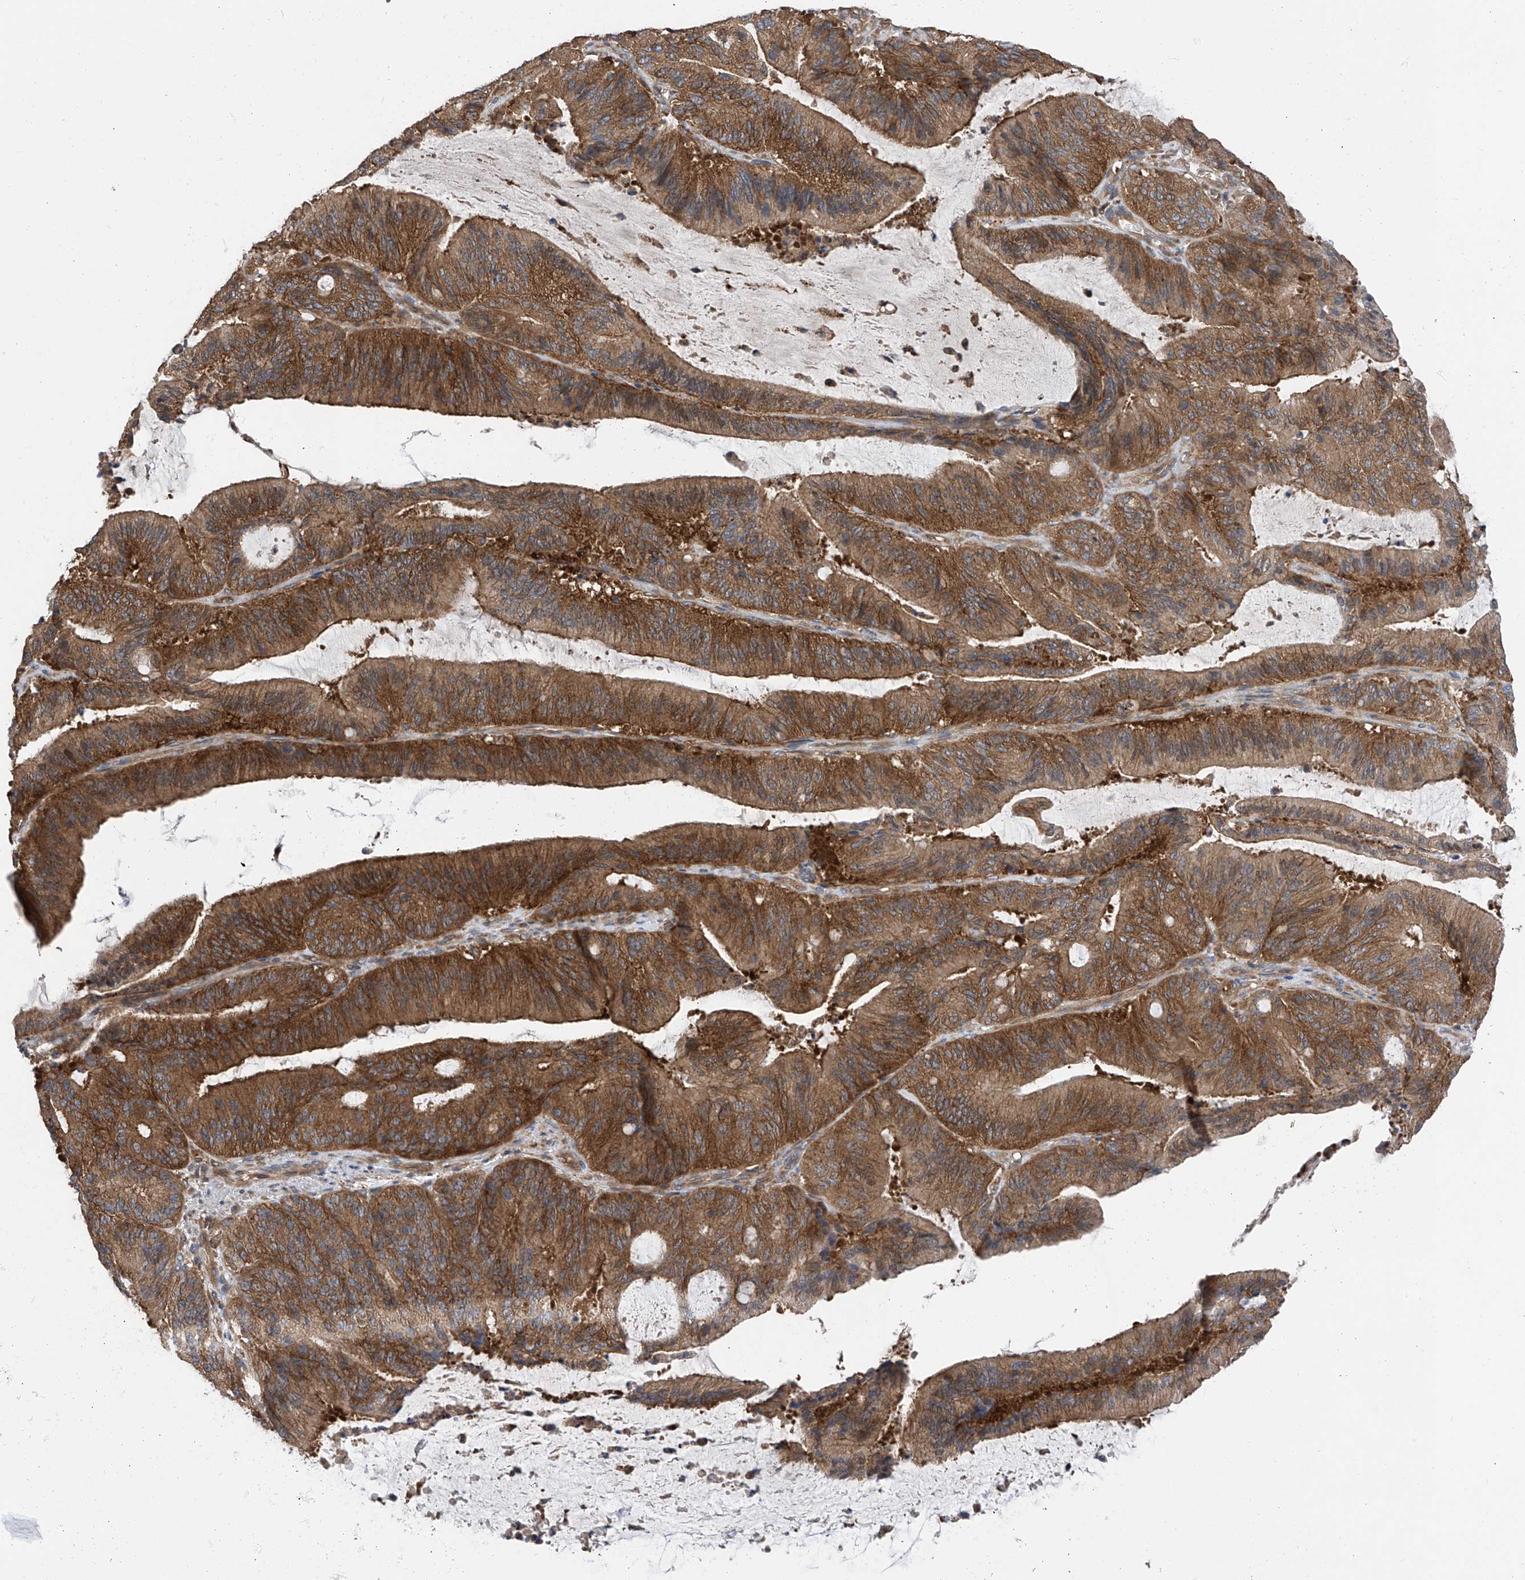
{"staining": {"intensity": "moderate", "quantity": ">75%", "location": "cytoplasmic/membranous"}, "tissue": "liver cancer", "cell_type": "Tumor cells", "image_type": "cancer", "snomed": [{"axis": "morphology", "description": "Normal tissue, NOS"}, {"axis": "morphology", "description": "Cholangiocarcinoma"}, {"axis": "topography", "description": "Liver"}, {"axis": "topography", "description": "Peripheral nerve tissue"}], "caption": "IHC of liver cholangiocarcinoma shows medium levels of moderate cytoplasmic/membranous expression in about >75% of tumor cells.", "gene": "CHPF", "patient": {"sex": "female", "age": 73}}